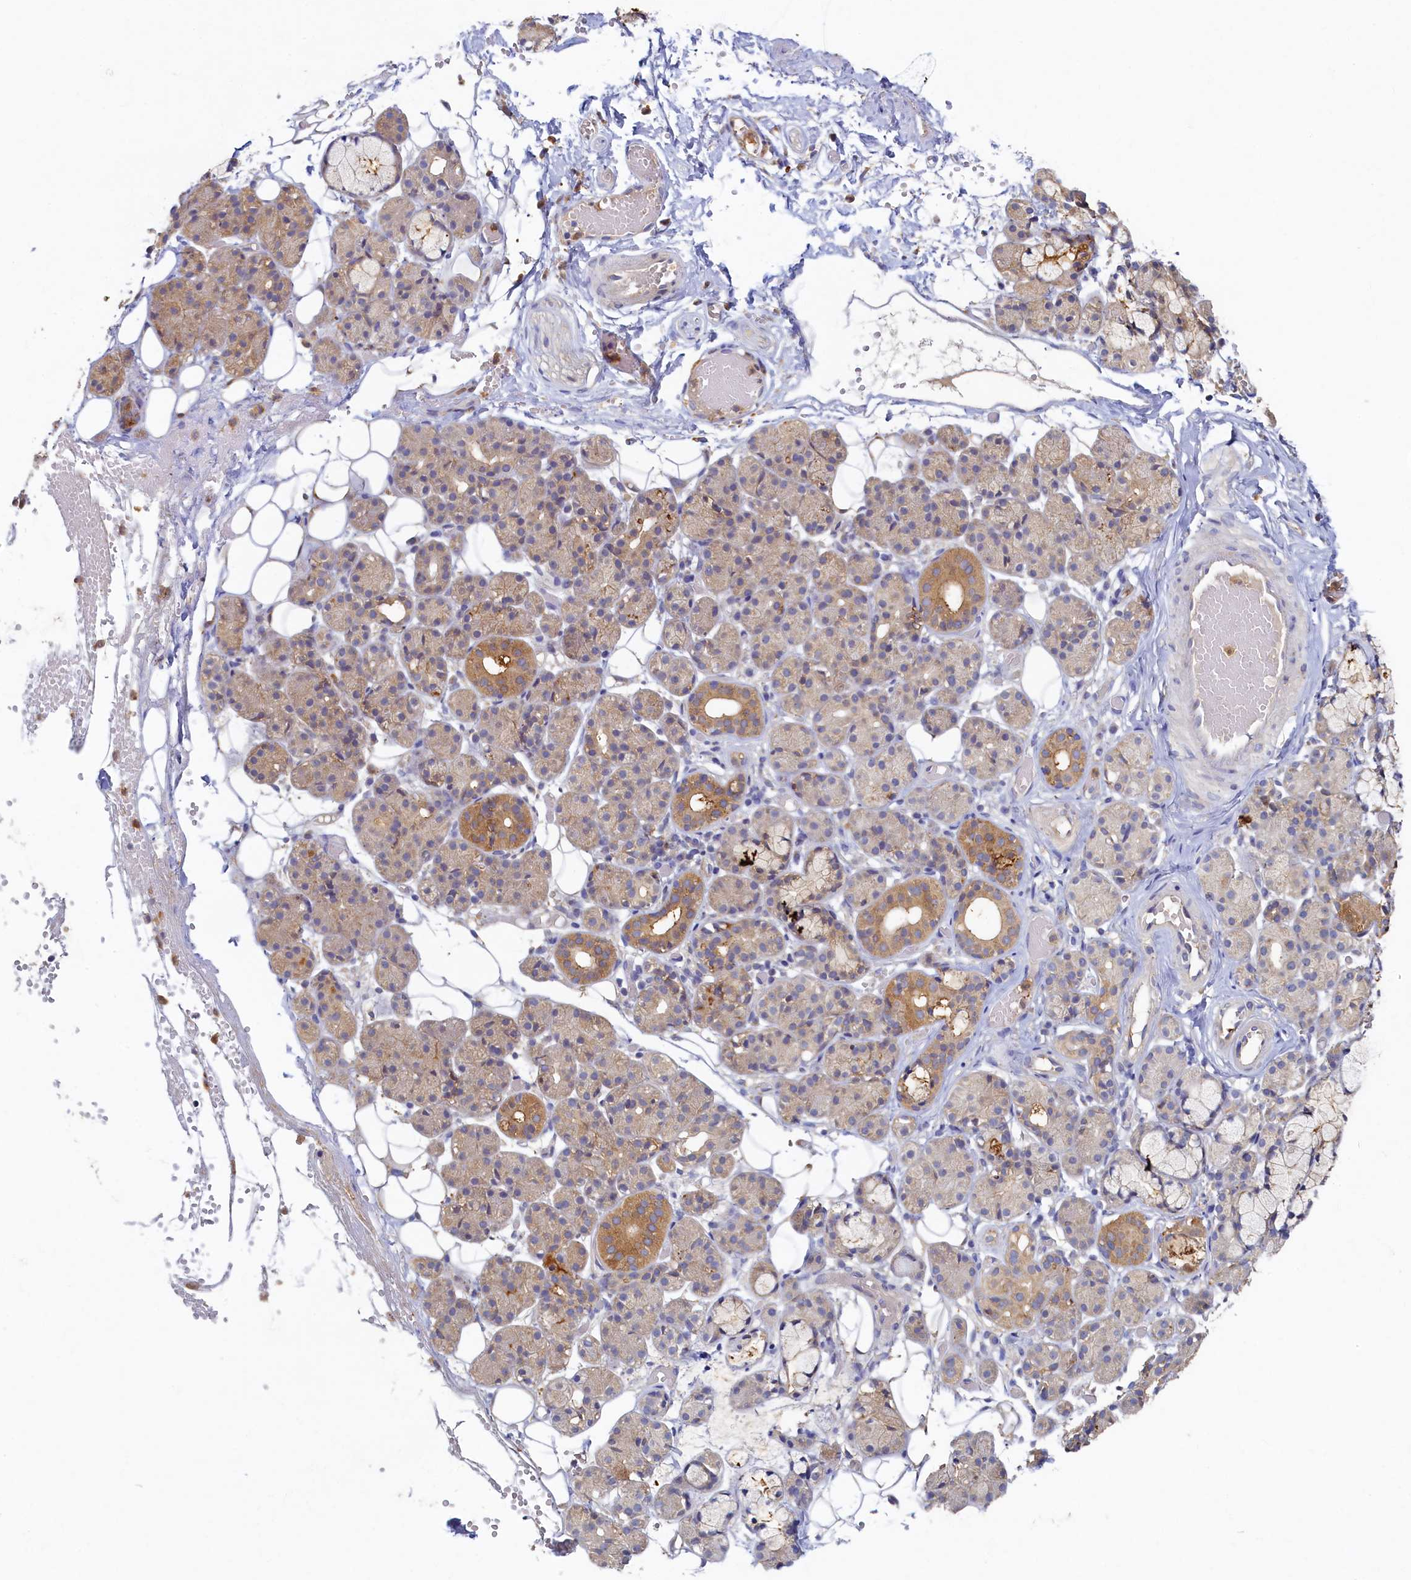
{"staining": {"intensity": "moderate", "quantity": "<25%", "location": "cytoplasmic/membranous"}, "tissue": "salivary gland", "cell_type": "Glandular cells", "image_type": "normal", "snomed": [{"axis": "morphology", "description": "Normal tissue, NOS"}, {"axis": "topography", "description": "Salivary gland"}], "caption": "The image displays a brown stain indicating the presence of a protein in the cytoplasmic/membranous of glandular cells in salivary gland.", "gene": "TIMM8B", "patient": {"sex": "male", "age": 63}}